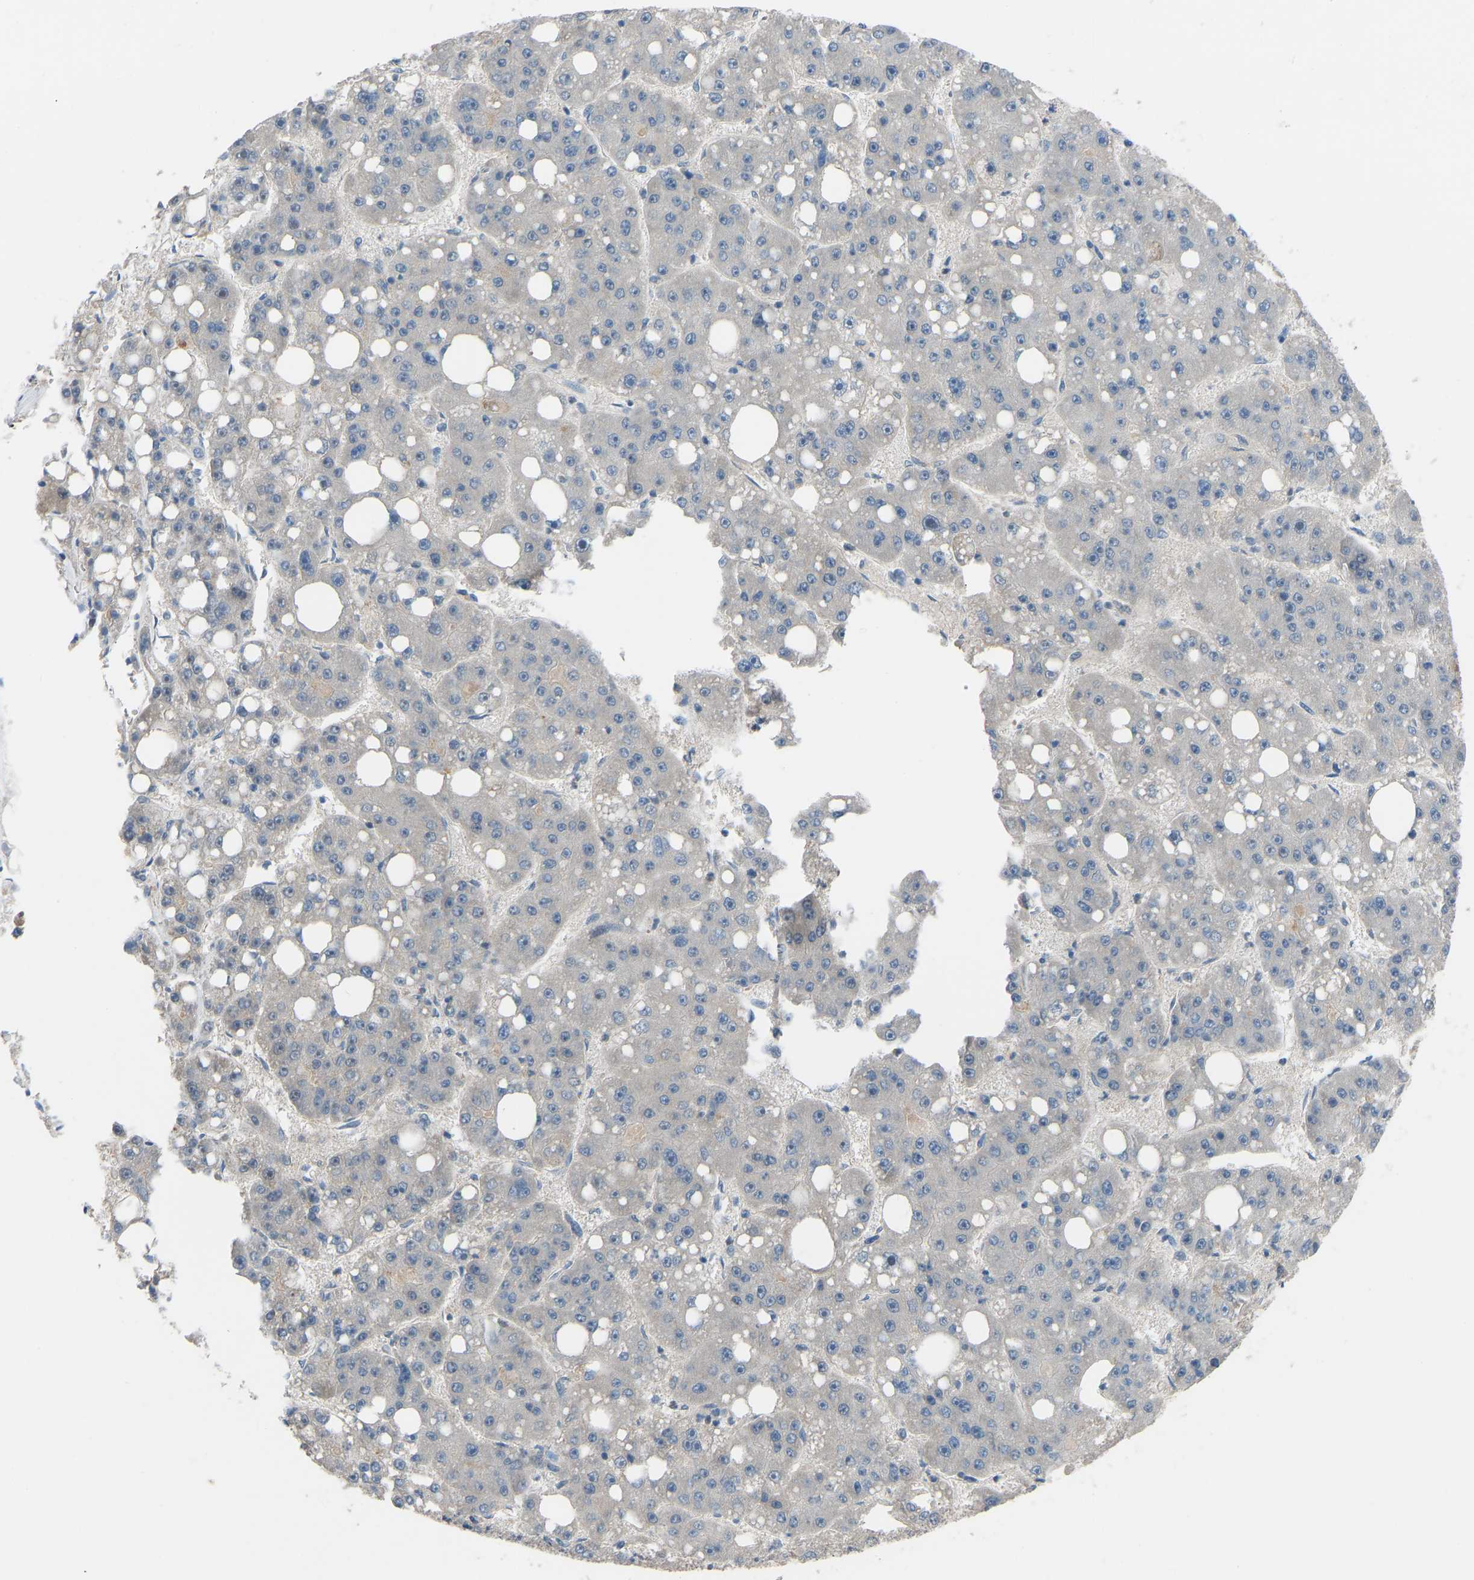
{"staining": {"intensity": "negative", "quantity": "none", "location": "none"}, "tissue": "liver cancer", "cell_type": "Tumor cells", "image_type": "cancer", "snomed": [{"axis": "morphology", "description": "Carcinoma, Hepatocellular, NOS"}, {"axis": "topography", "description": "Liver"}], "caption": "Protein analysis of liver cancer (hepatocellular carcinoma) demonstrates no significant positivity in tumor cells.", "gene": "CDK2AP1", "patient": {"sex": "female", "age": 61}}